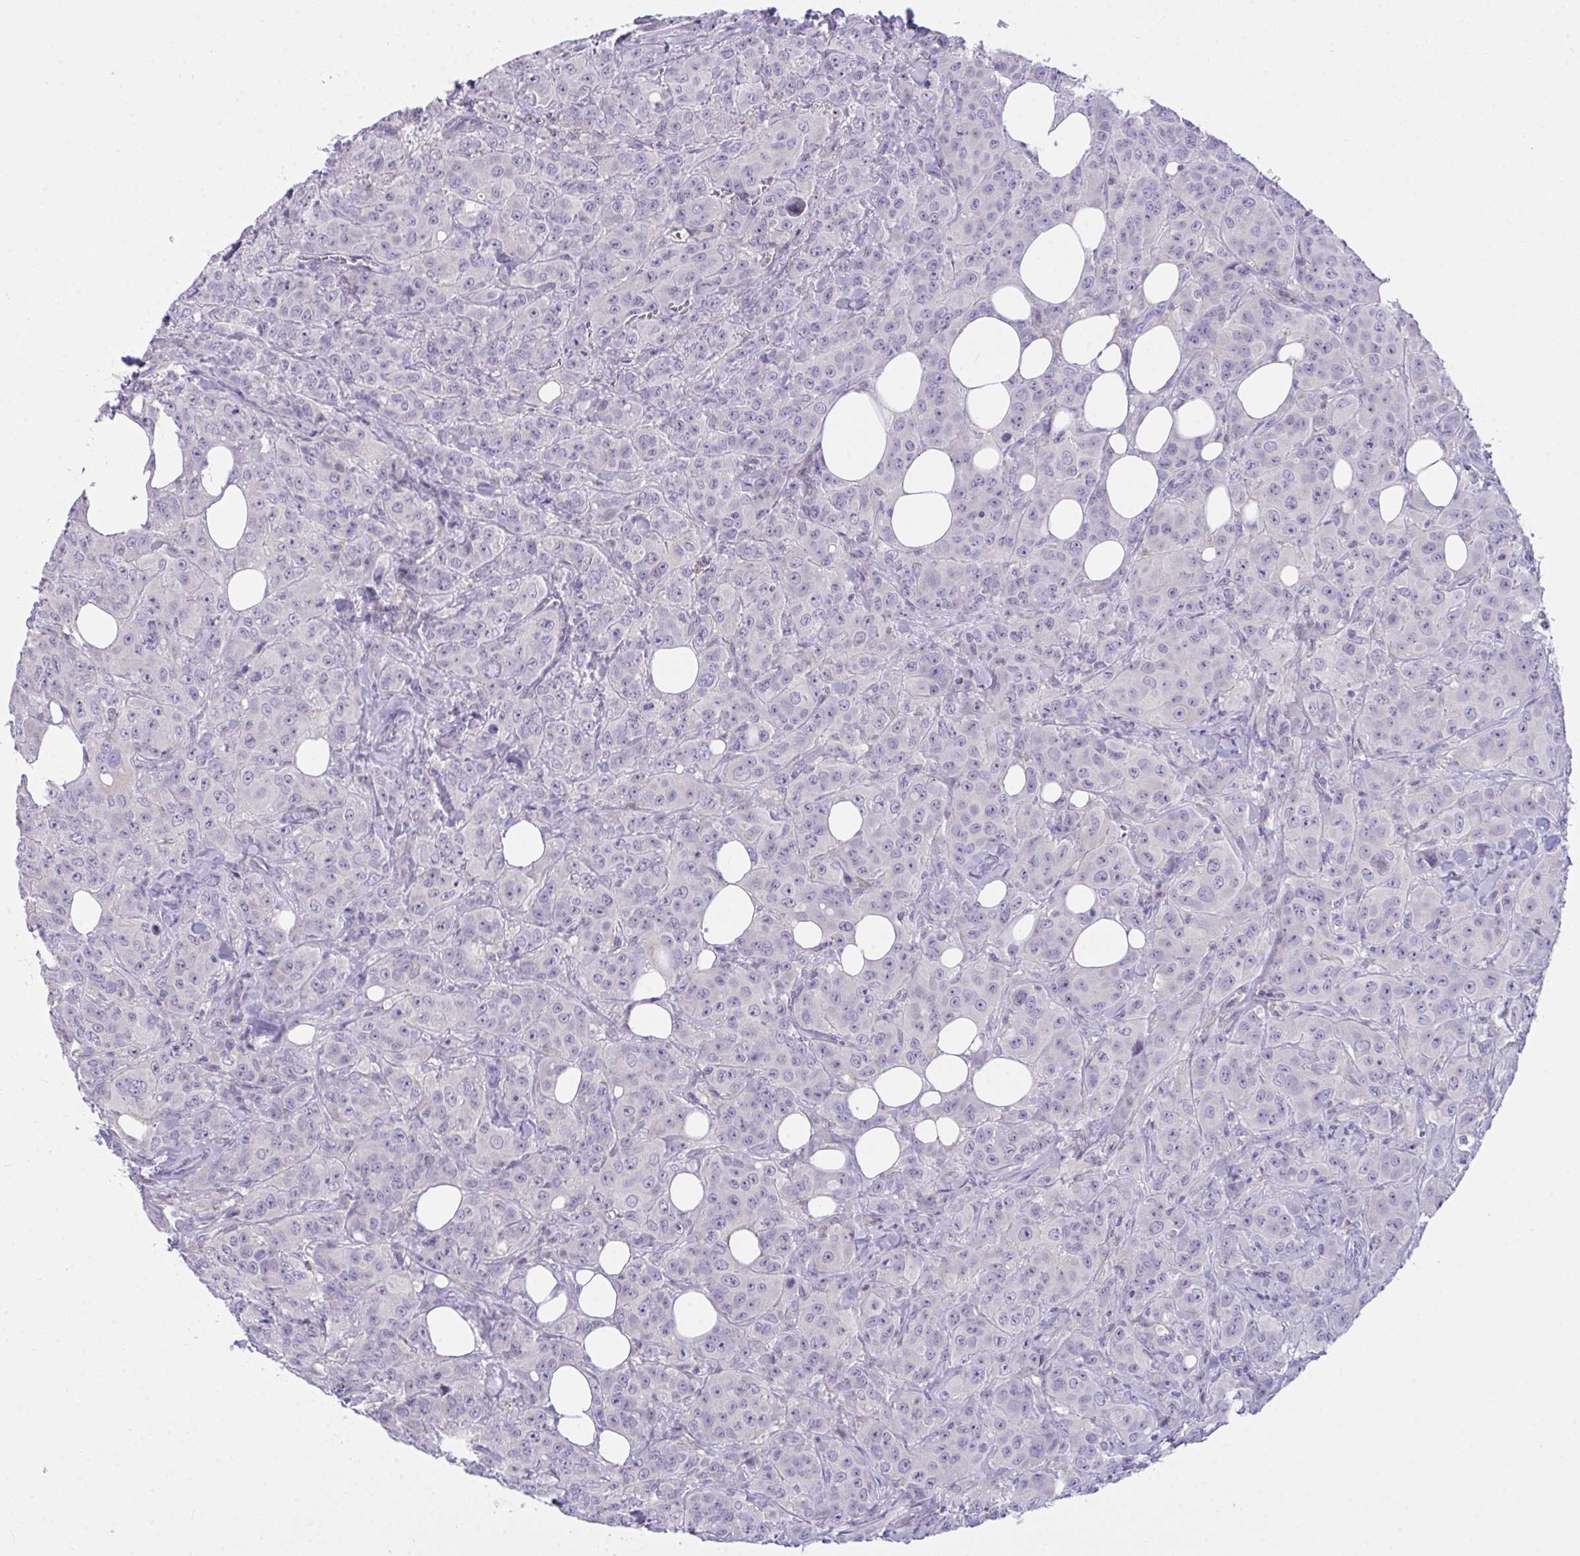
{"staining": {"intensity": "negative", "quantity": "none", "location": "none"}, "tissue": "breast cancer", "cell_type": "Tumor cells", "image_type": "cancer", "snomed": [{"axis": "morphology", "description": "Normal tissue, NOS"}, {"axis": "morphology", "description": "Duct carcinoma"}, {"axis": "topography", "description": "Breast"}], "caption": "This is an immunohistochemistry (IHC) histopathology image of breast cancer (intraductal carcinoma). There is no staining in tumor cells.", "gene": "SEMA6B", "patient": {"sex": "female", "age": 43}}